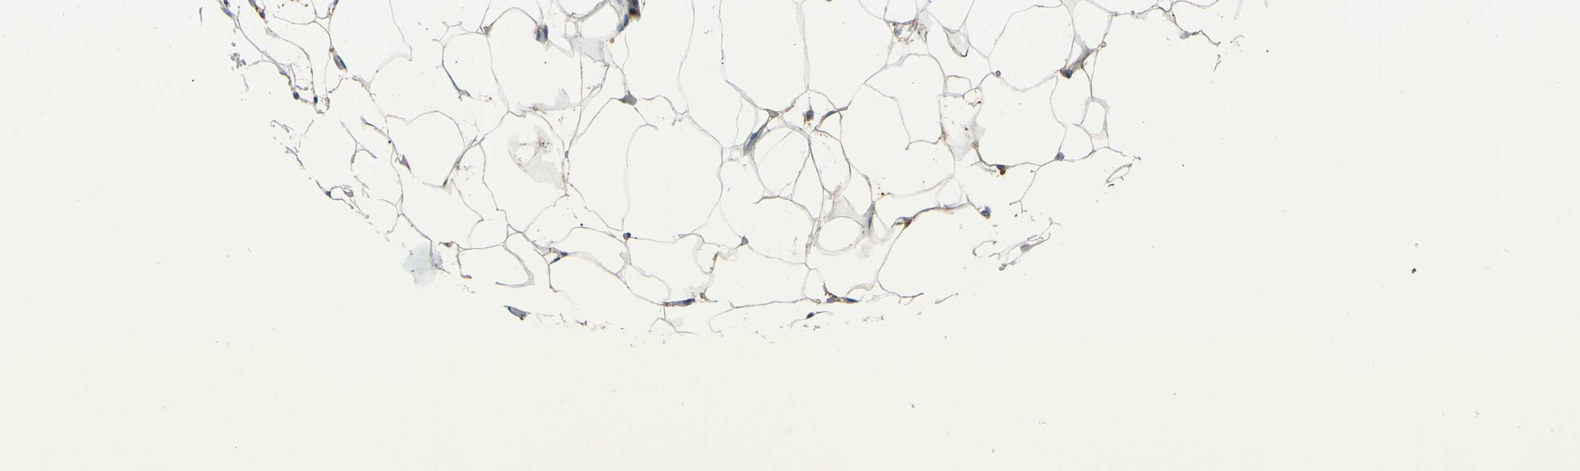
{"staining": {"intensity": "moderate", "quantity": ">75%", "location": "cytoplasmic/membranous"}, "tissue": "adipose tissue", "cell_type": "Adipocytes", "image_type": "normal", "snomed": [{"axis": "morphology", "description": "Normal tissue, NOS"}, {"axis": "topography", "description": "Breast"}, {"axis": "topography", "description": "Adipose tissue"}], "caption": "DAB (3,3'-diaminobenzidine) immunohistochemical staining of normal adipose tissue reveals moderate cytoplasmic/membranous protein expression in approximately >75% of adipocytes.", "gene": "POR", "patient": {"sex": "female", "age": 25}}